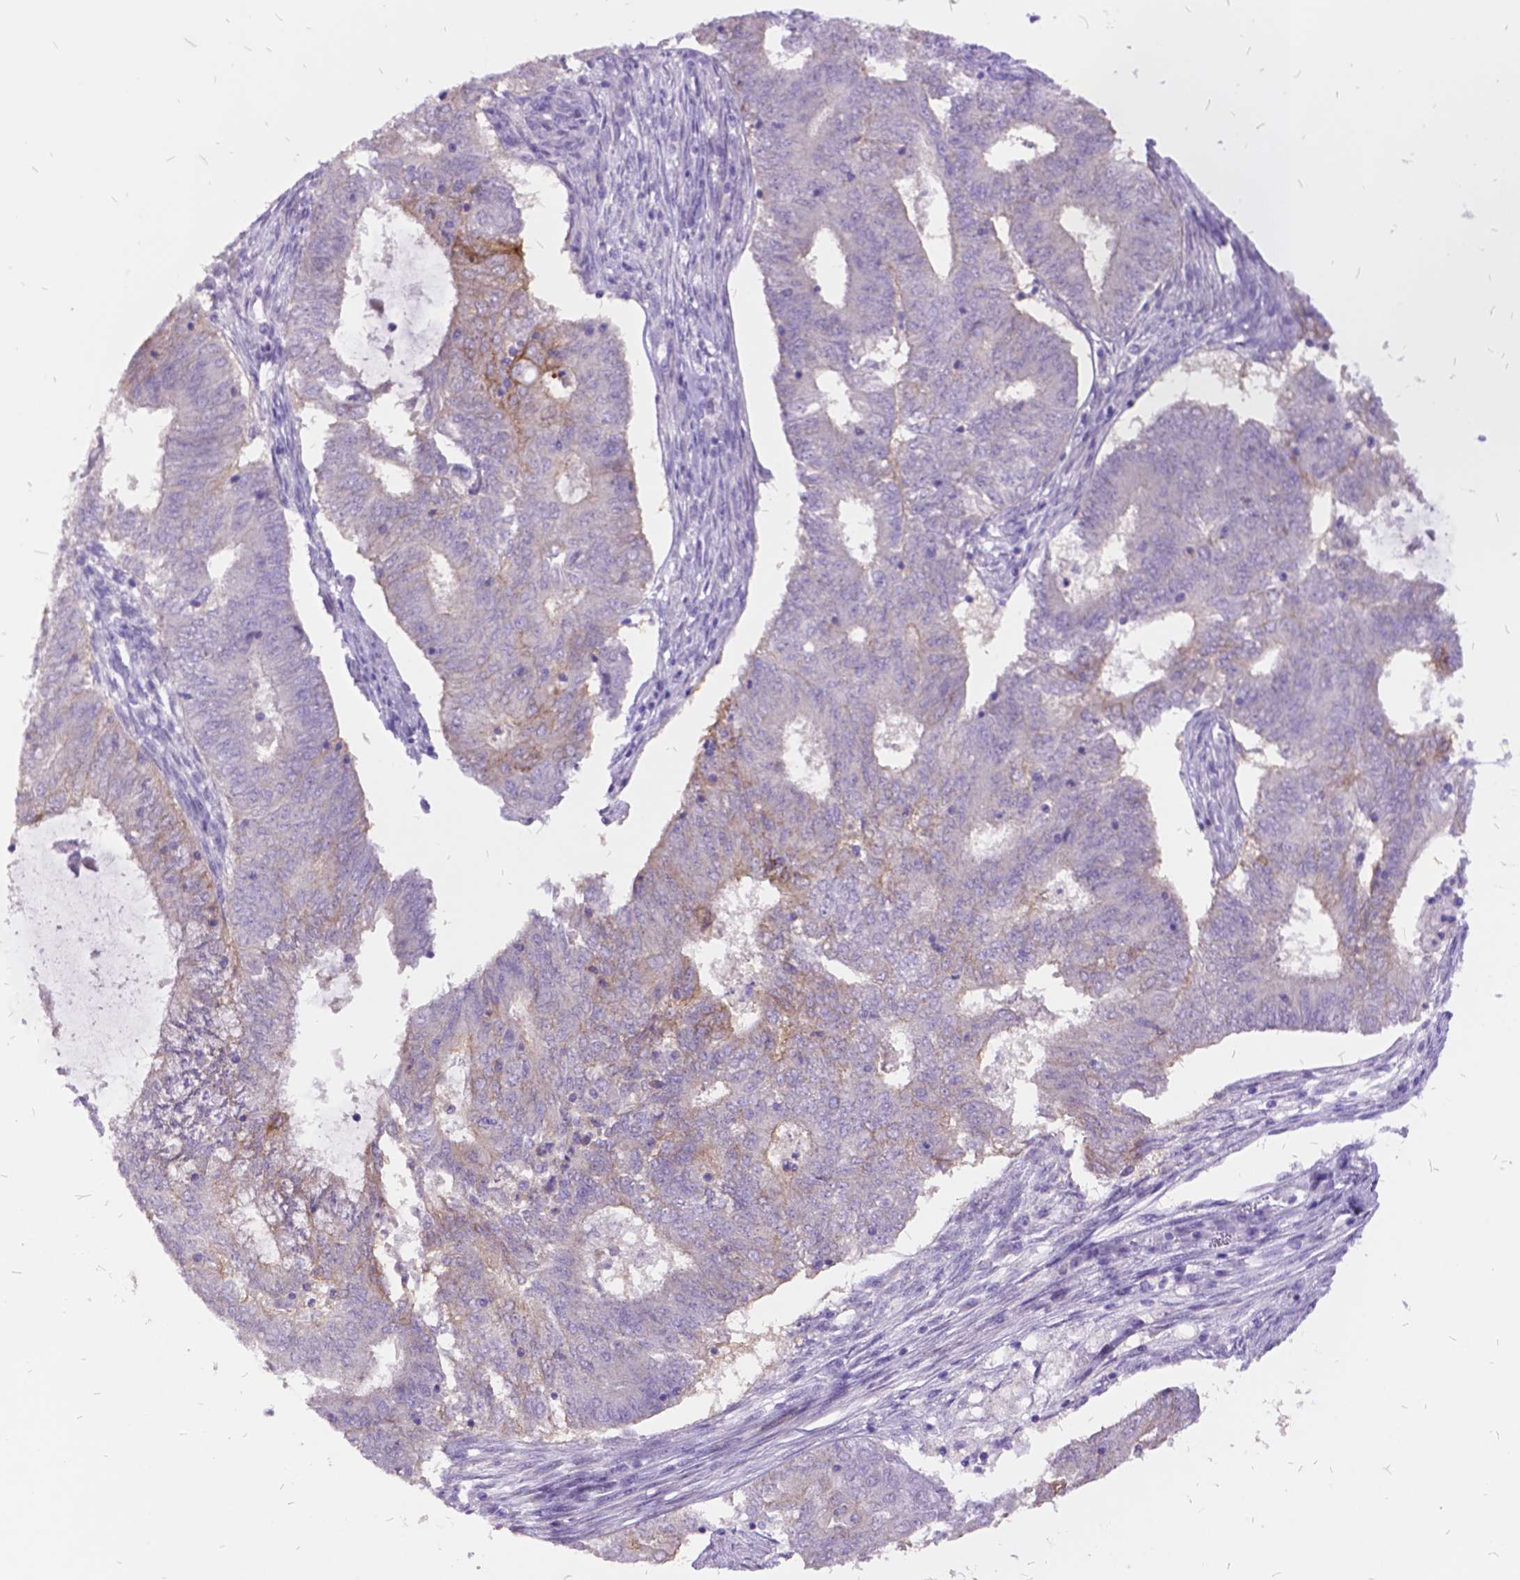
{"staining": {"intensity": "moderate", "quantity": "<25%", "location": "cytoplasmic/membranous"}, "tissue": "endometrial cancer", "cell_type": "Tumor cells", "image_type": "cancer", "snomed": [{"axis": "morphology", "description": "Adenocarcinoma, NOS"}, {"axis": "topography", "description": "Endometrium"}], "caption": "About <25% of tumor cells in endometrial adenocarcinoma show moderate cytoplasmic/membranous protein expression as visualized by brown immunohistochemical staining.", "gene": "ITGB6", "patient": {"sex": "female", "age": 62}}